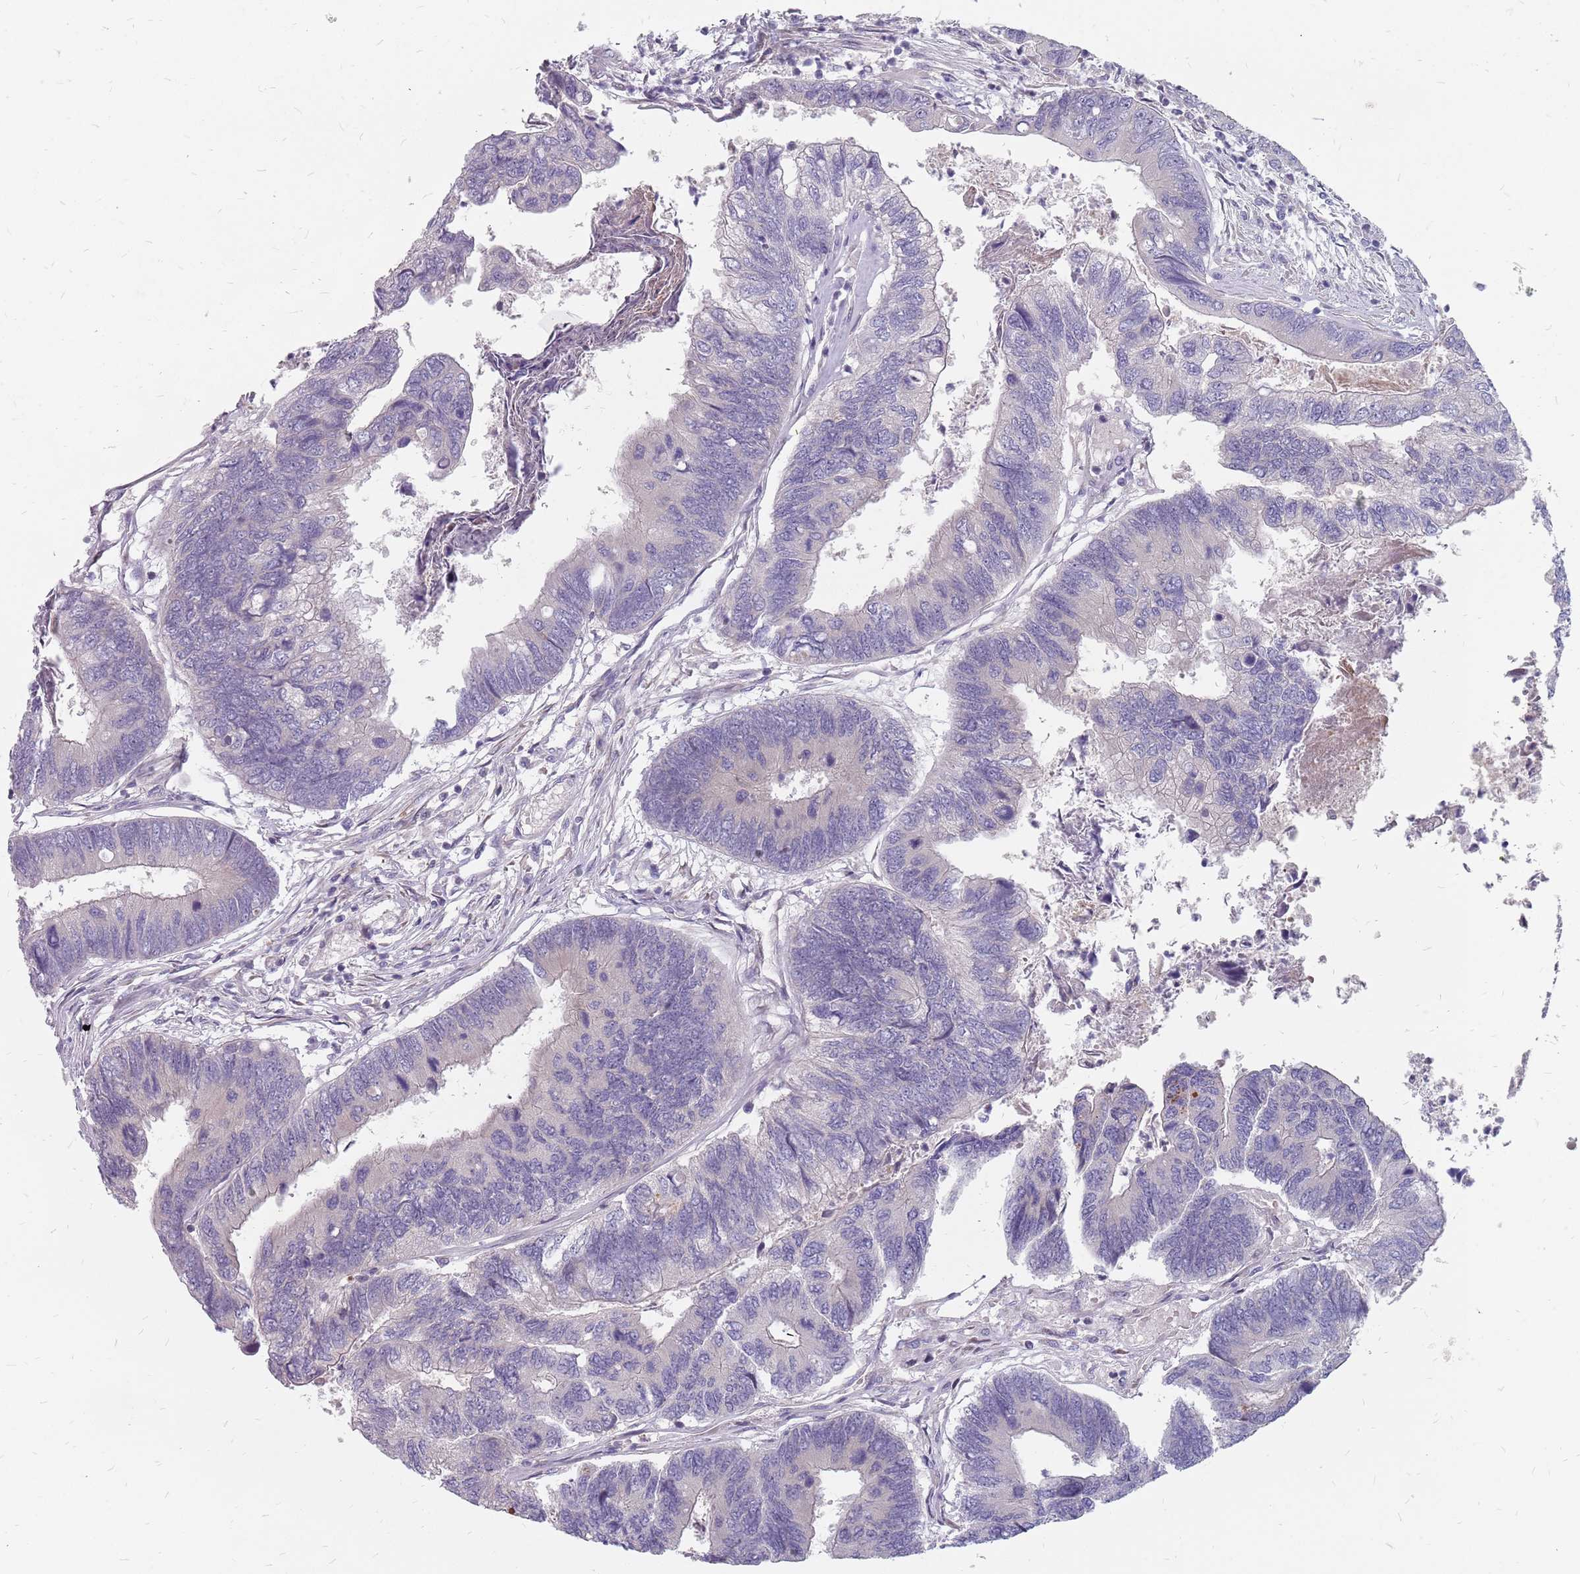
{"staining": {"intensity": "negative", "quantity": "none", "location": "none"}, "tissue": "colorectal cancer", "cell_type": "Tumor cells", "image_type": "cancer", "snomed": [{"axis": "morphology", "description": "Adenocarcinoma, NOS"}, {"axis": "topography", "description": "Colon"}], "caption": "A high-resolution photomicrograph shows immunohistochemistry (IHC) staining of adenocarcinoma (colorectal), which reveals no significant expression in tumor cells. (Stains: DAB IHC with hematoxylin counter stain, Microscopy: brightfield microscopy at high magnification).", "gene": "CMTR2", "patient": {"sex": "female", "age": 67}}